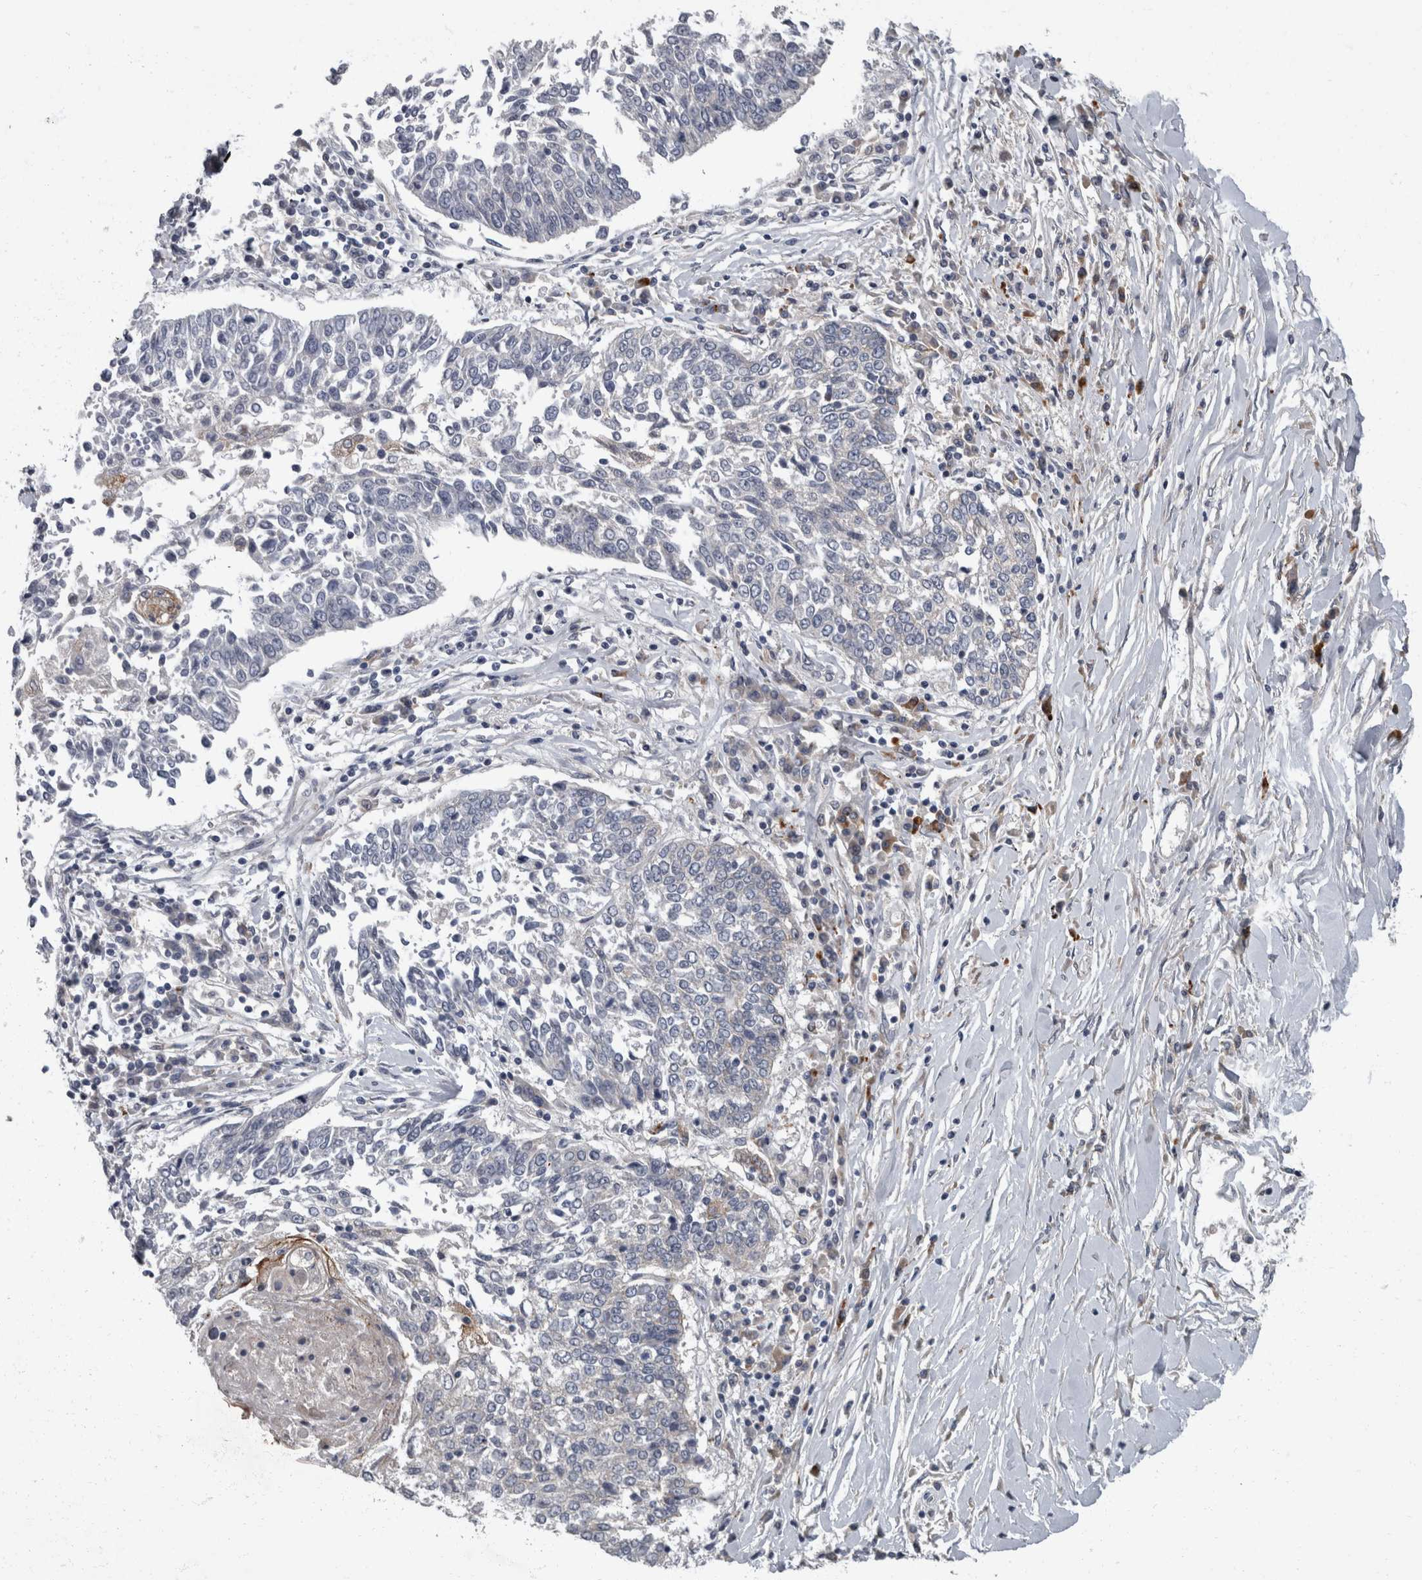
{"staining": {"intensity": "negative", "quantity": "none", "location": "none"}, "tissue": "lung cancer", "cell_type": "Tumor cells", "image_type": "cancer", "snomed": [{"axis": "morphology", "description": "Normal tissue, NOS"}, {"axis": "morphology", "description": "Squamous cell carcinoma, NOS"}, {"axis": "topography", "description": "Cartilage tissue"}, {"axis": "topography", "description": "Bronchus"}, {"axis": "topography", "description": "Lung"}, {"axis": "topography", "description": "Peripheral nerve tissue"}], "caption": "Lung cancer (squamous cell carcinoma) was stained to show a protein in brown. There is no significant expression in tumor cells.", "gene": "CDC42BPG", "patient": {"sex": "female", "age": 49}}